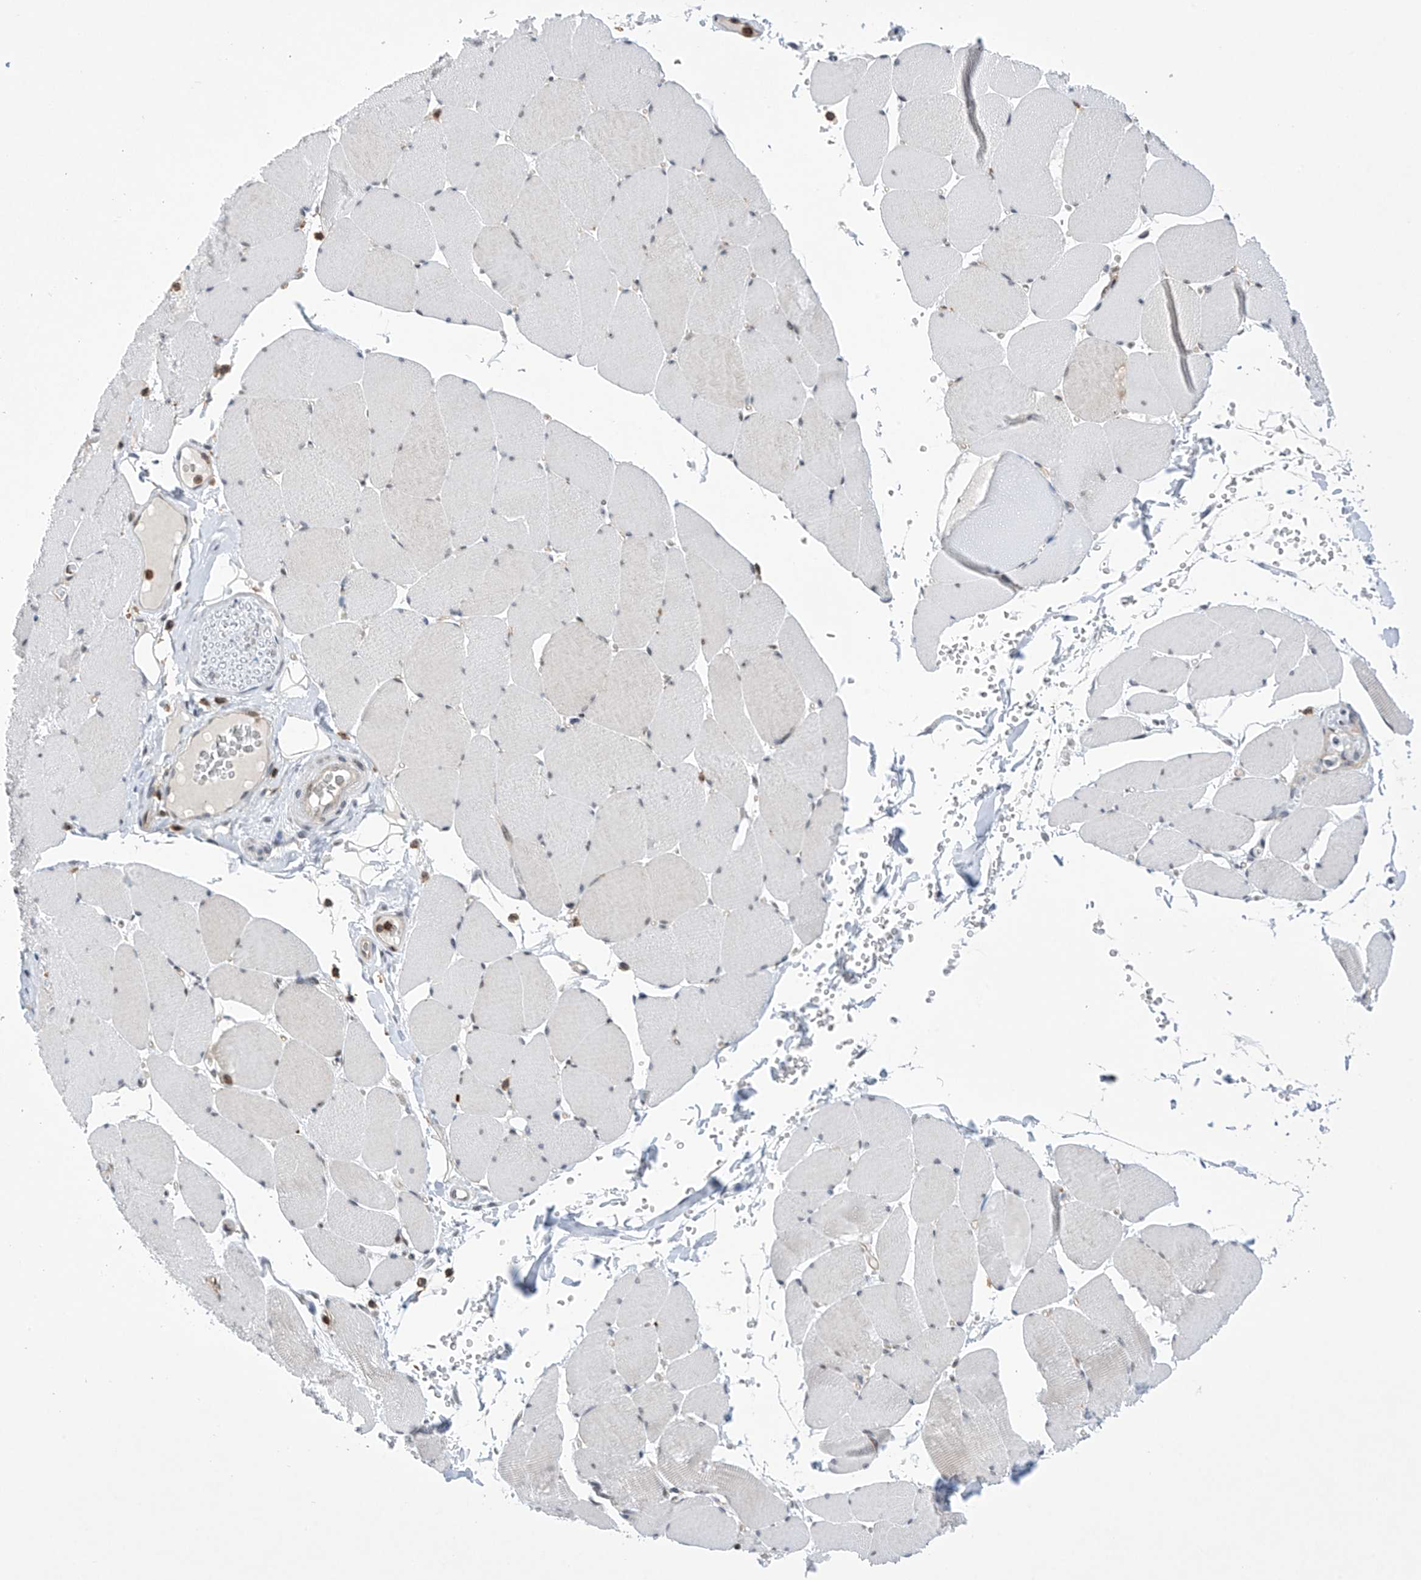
{"staining": {"intensity": "weak", "quantity": "<25%", "location": "cytoplasmic/membranous,nuclear"}, "tissue": "skeletal muscle", "cell_type": "Myocytes", "image_type": "normal", "snomed": [{"axis": "morphology", "description": "Normal tissue, NOS"}, {"axis": "topography", "description": "Skeletal muscle"}, {"axis": "topography", "description": "Head-Neck"}], "caption": "High magnification brightfield microscopy of benign skeletal muscle stained with DAB (3,3'-diaminobenzidine) (brown) and counterstained with hematoxylin (blue): myocytes show no significant expression.", "gene": "MSL3", "patient": {"sex": "male", "age": 66}}